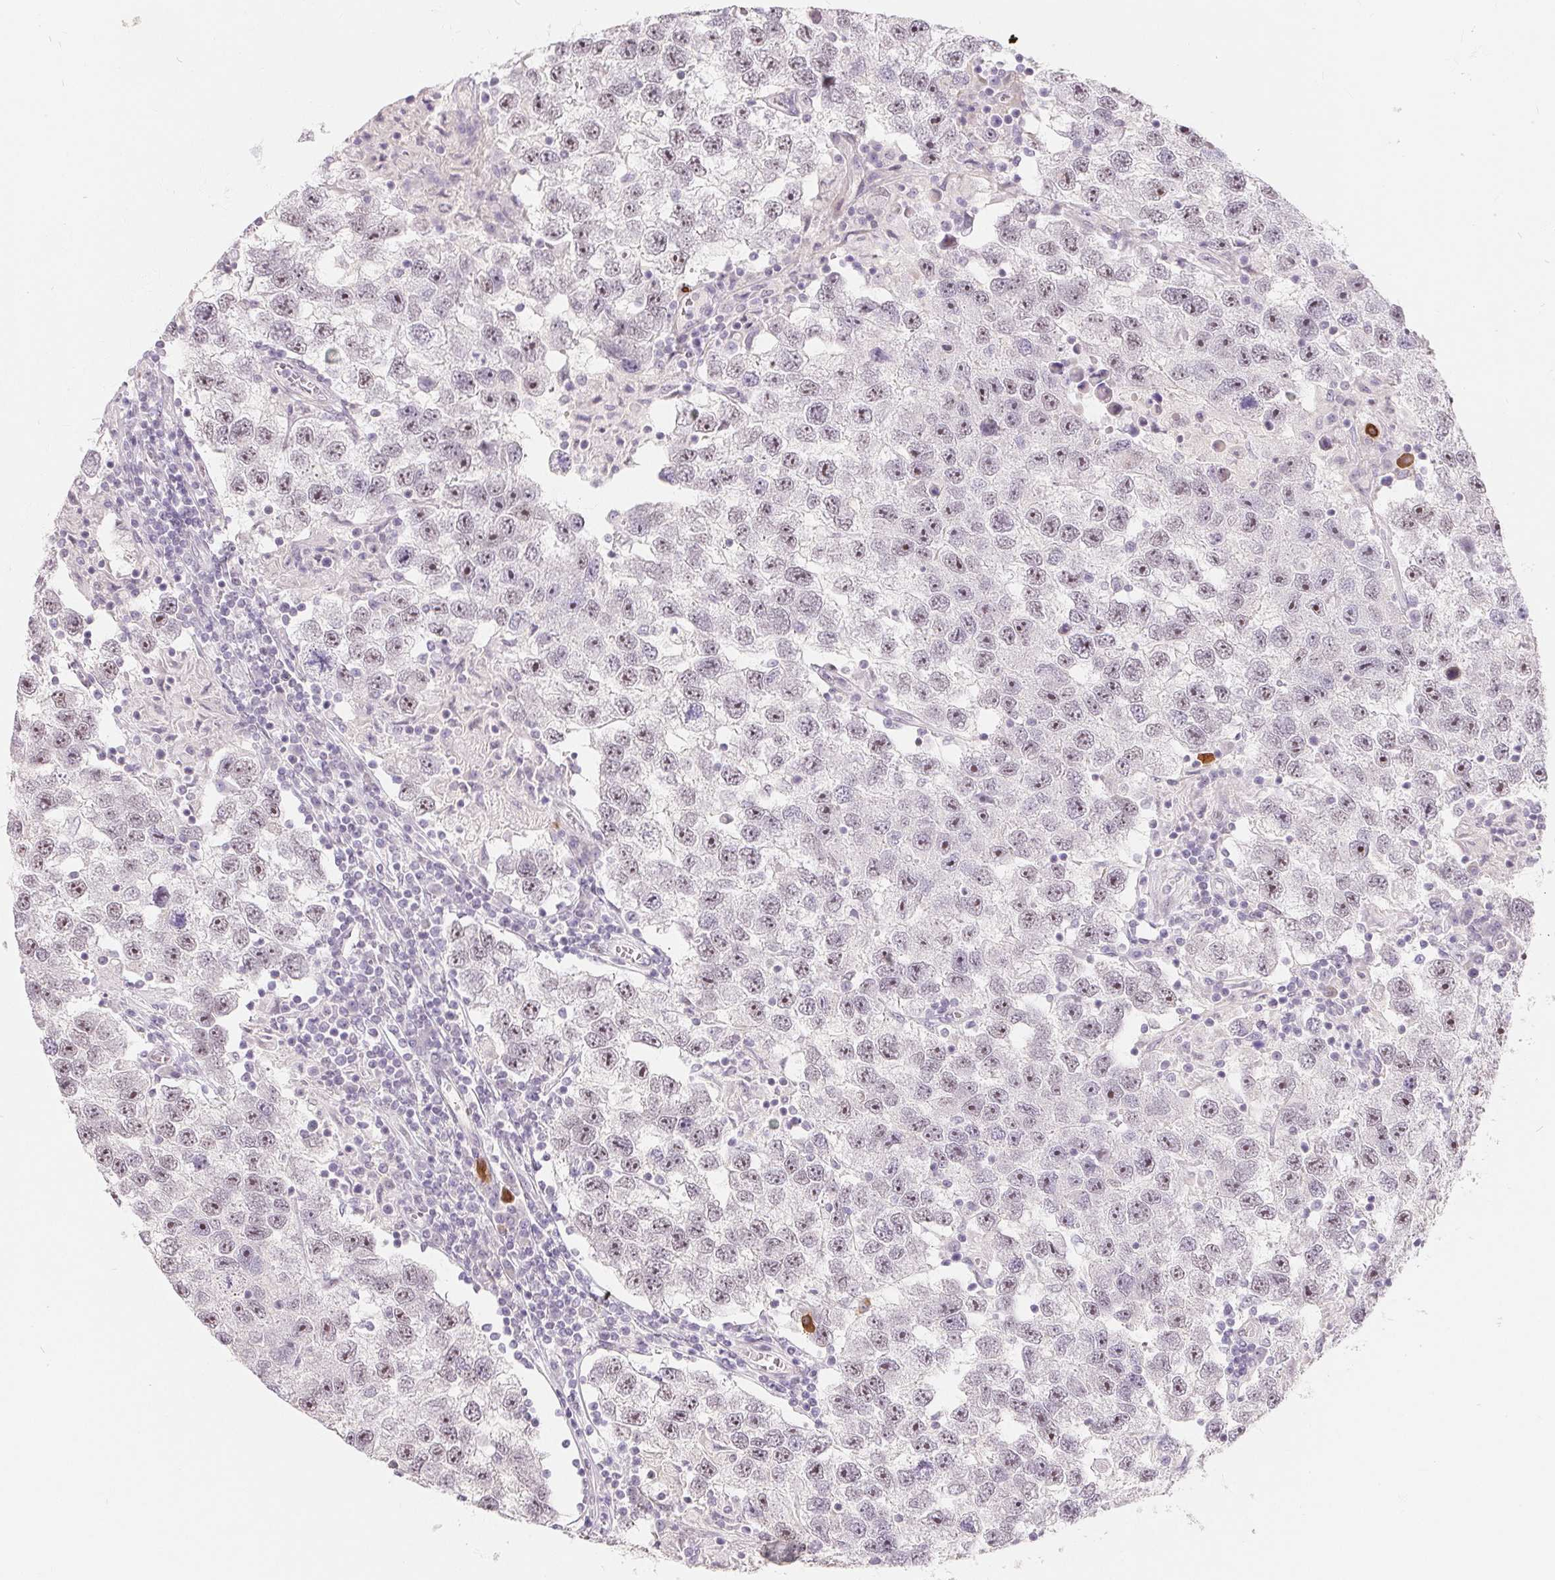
{"staining": {"intensity": "moderate", "quantity": "25%-75%", "location": "nuclear"}, "tissue": "testis cancer", "cell_type": "Tumor cells", "image_type": "cancer", "snomed": [{"axis": "morphology", "description": "Seminoma, NOS"}, {"axis": "topography", "description": "Testis"}], "caption": "Testis cancer (seminoma) stained with DAB (3,3'-diaminobenzidine) immunohistochemistry shows medium levels of moderate nuclear positivity in approximately 25%-75% of tumor cells. (DAB IHC with brightfield microscopy, high magnification).", "gene": "NRG2", "patient": {"sex": "male", "age": 26}}